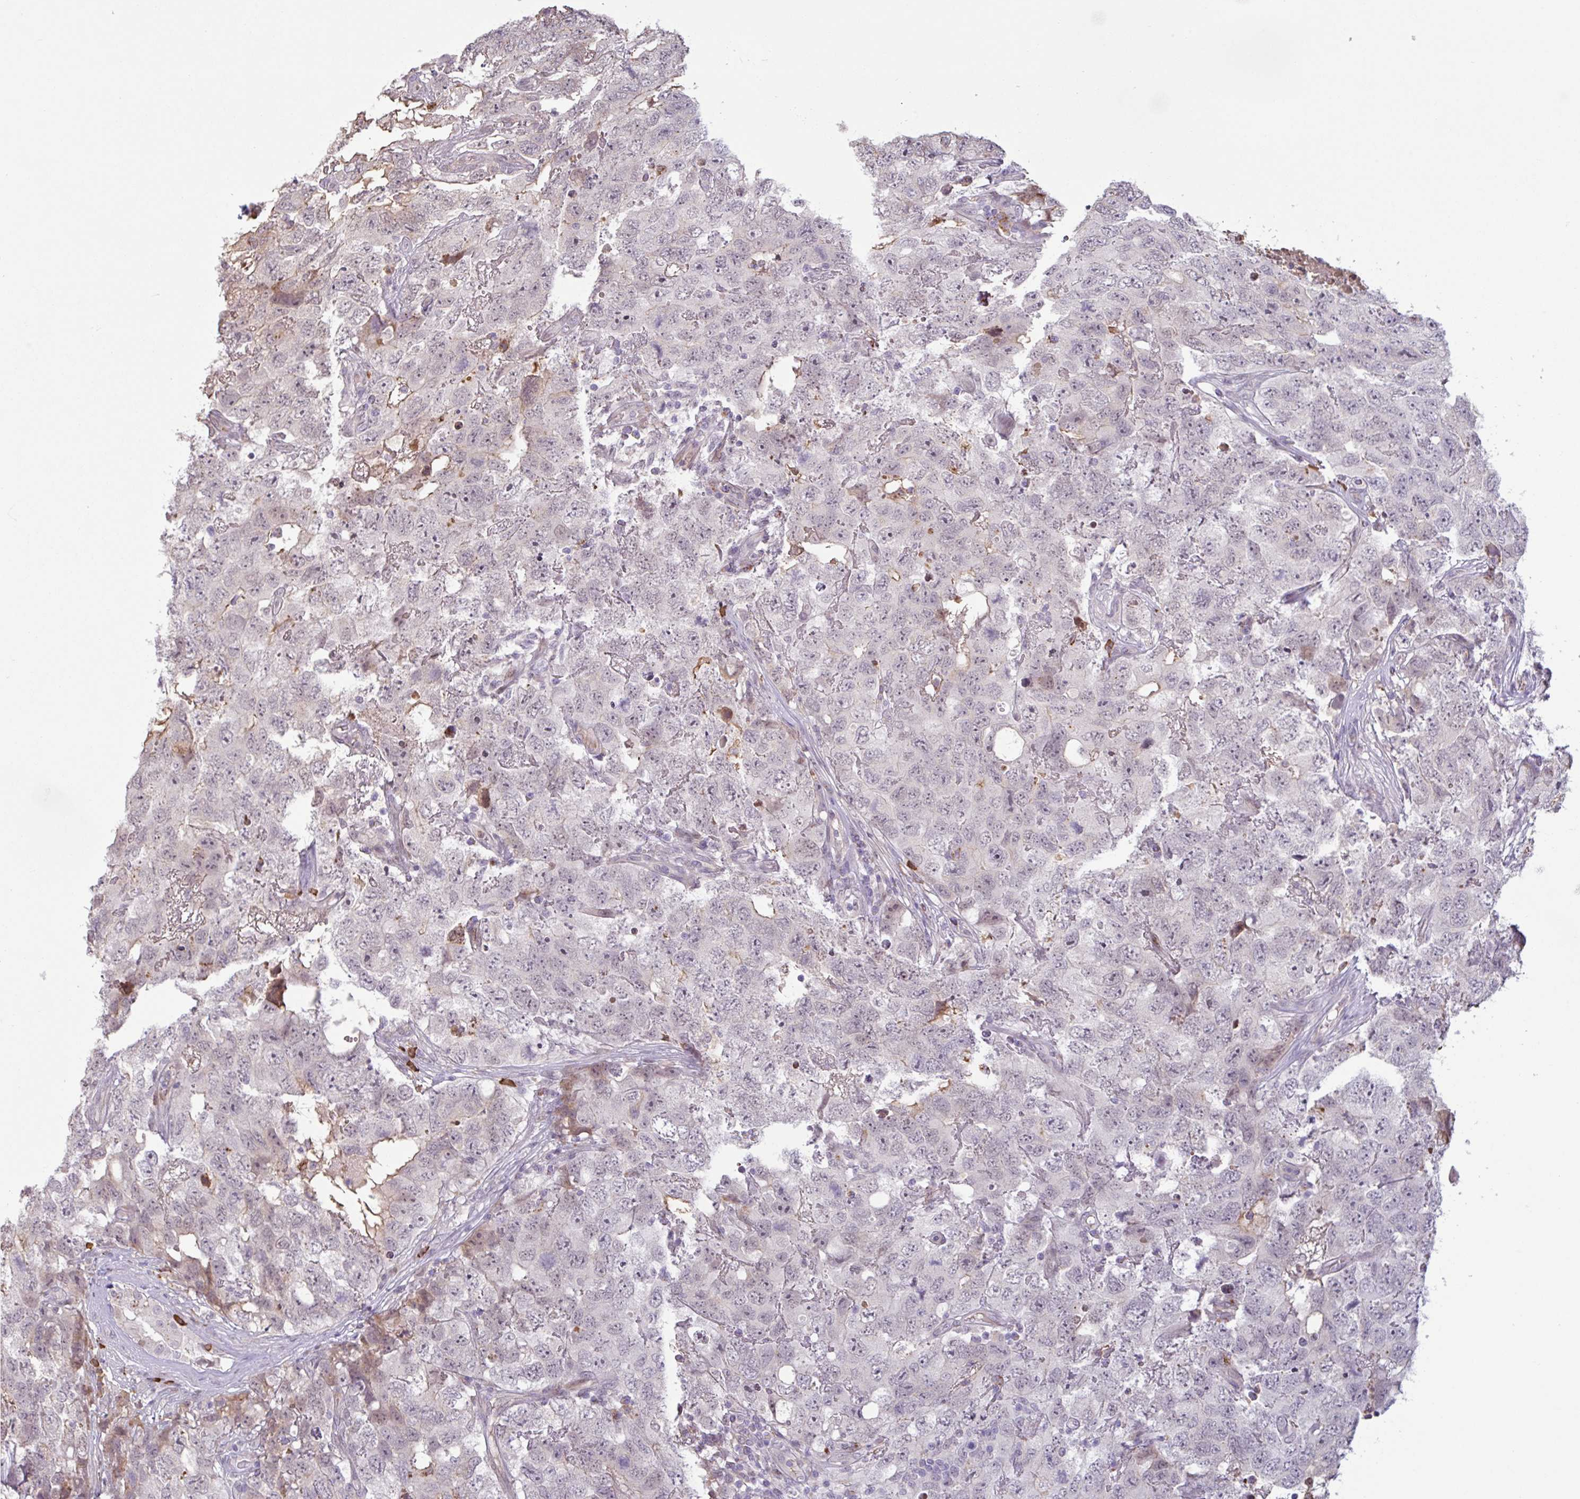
{"staining": {"intensity": "weak", "quantity": "<25%", "location": "cytoplasmic/membranous"}, "tissue": "testis cancer", "cell_type": "Tumor cells", "image_type": "cancer", "snomed": [{"axis": "morphology", "description": "Carcinoma, Embryonal, NOS"}, {"axis": "topography", "description": "Testis"}], "caption": "This micrograph is of testis cancer (embryonal carcinoma) stained with IHC to label a protein in brown with the nuclei are counter-stained blue. There is no staining in tumor cells.", "gene": "TAF1D", "patient": {"sex": "male", "age": 22}}